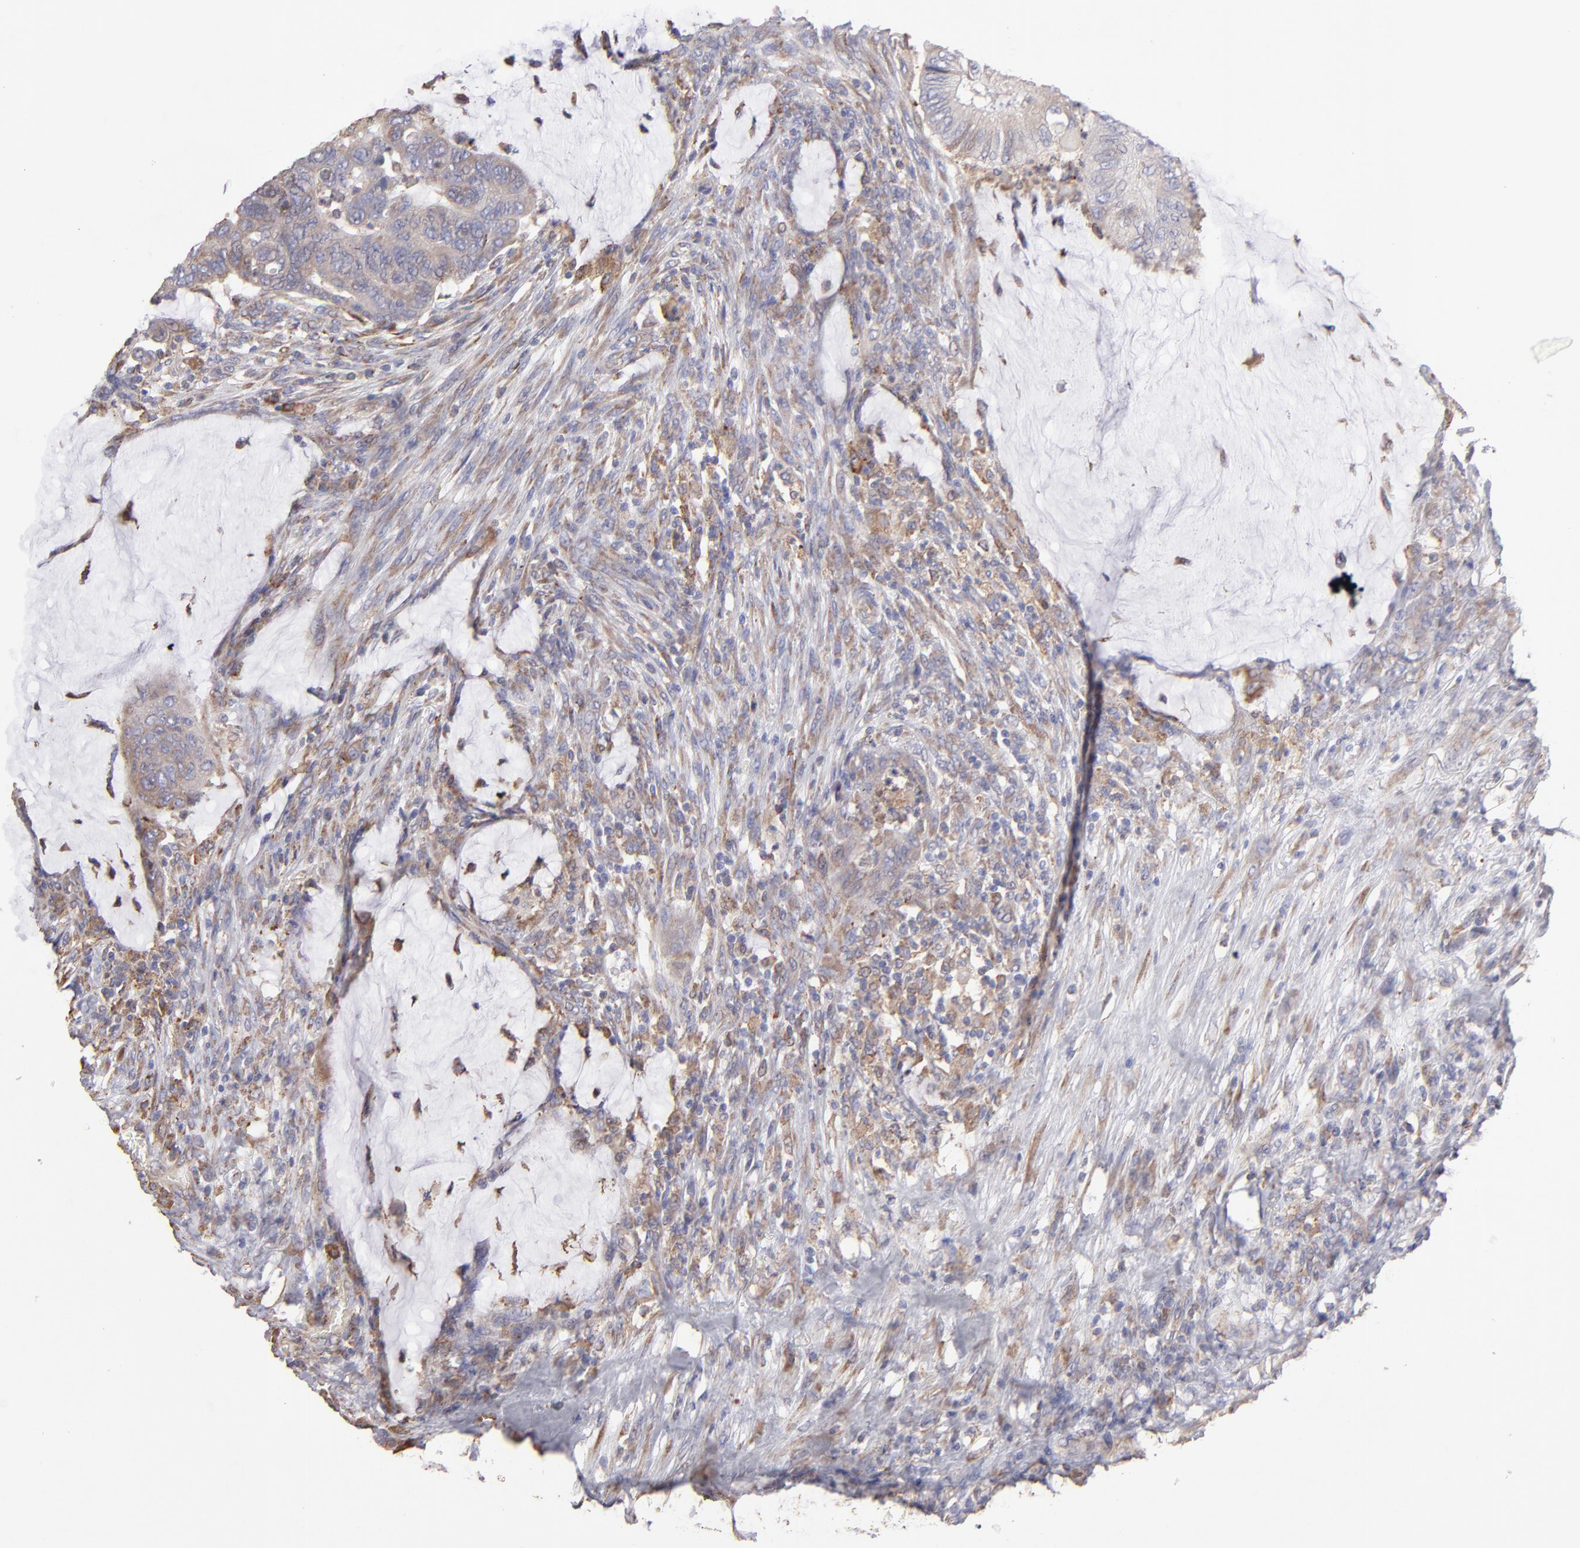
{"staining": {"intensity": "weak", "quantity": ">75%", "location": "cytoplasmic/membranous"}, "tissue": "colorectal cancer", "cell_type": "Tumor cells", "image_type": "cancer", "snomed": [{"axis": "morphology", "description": "Normal tissue, NOS"}, {"axis": "morphology", "description": "Adenocarcinoma, NOS"}, {"axis": "topography", "description": "Rectum"}], "caption": "Weak cytoplasmic/membranous protein staining is appreciated in approximately >75% of tumor cells in colorectal cancer. The protein is stained brown, and the nuclei are stained in blue (DAB (3,3'-diaminobenzidine) IHC with brightfield microscopy, high magnification).", "gene": "CALR", "patient": {"sex": "male", "age": 92}}